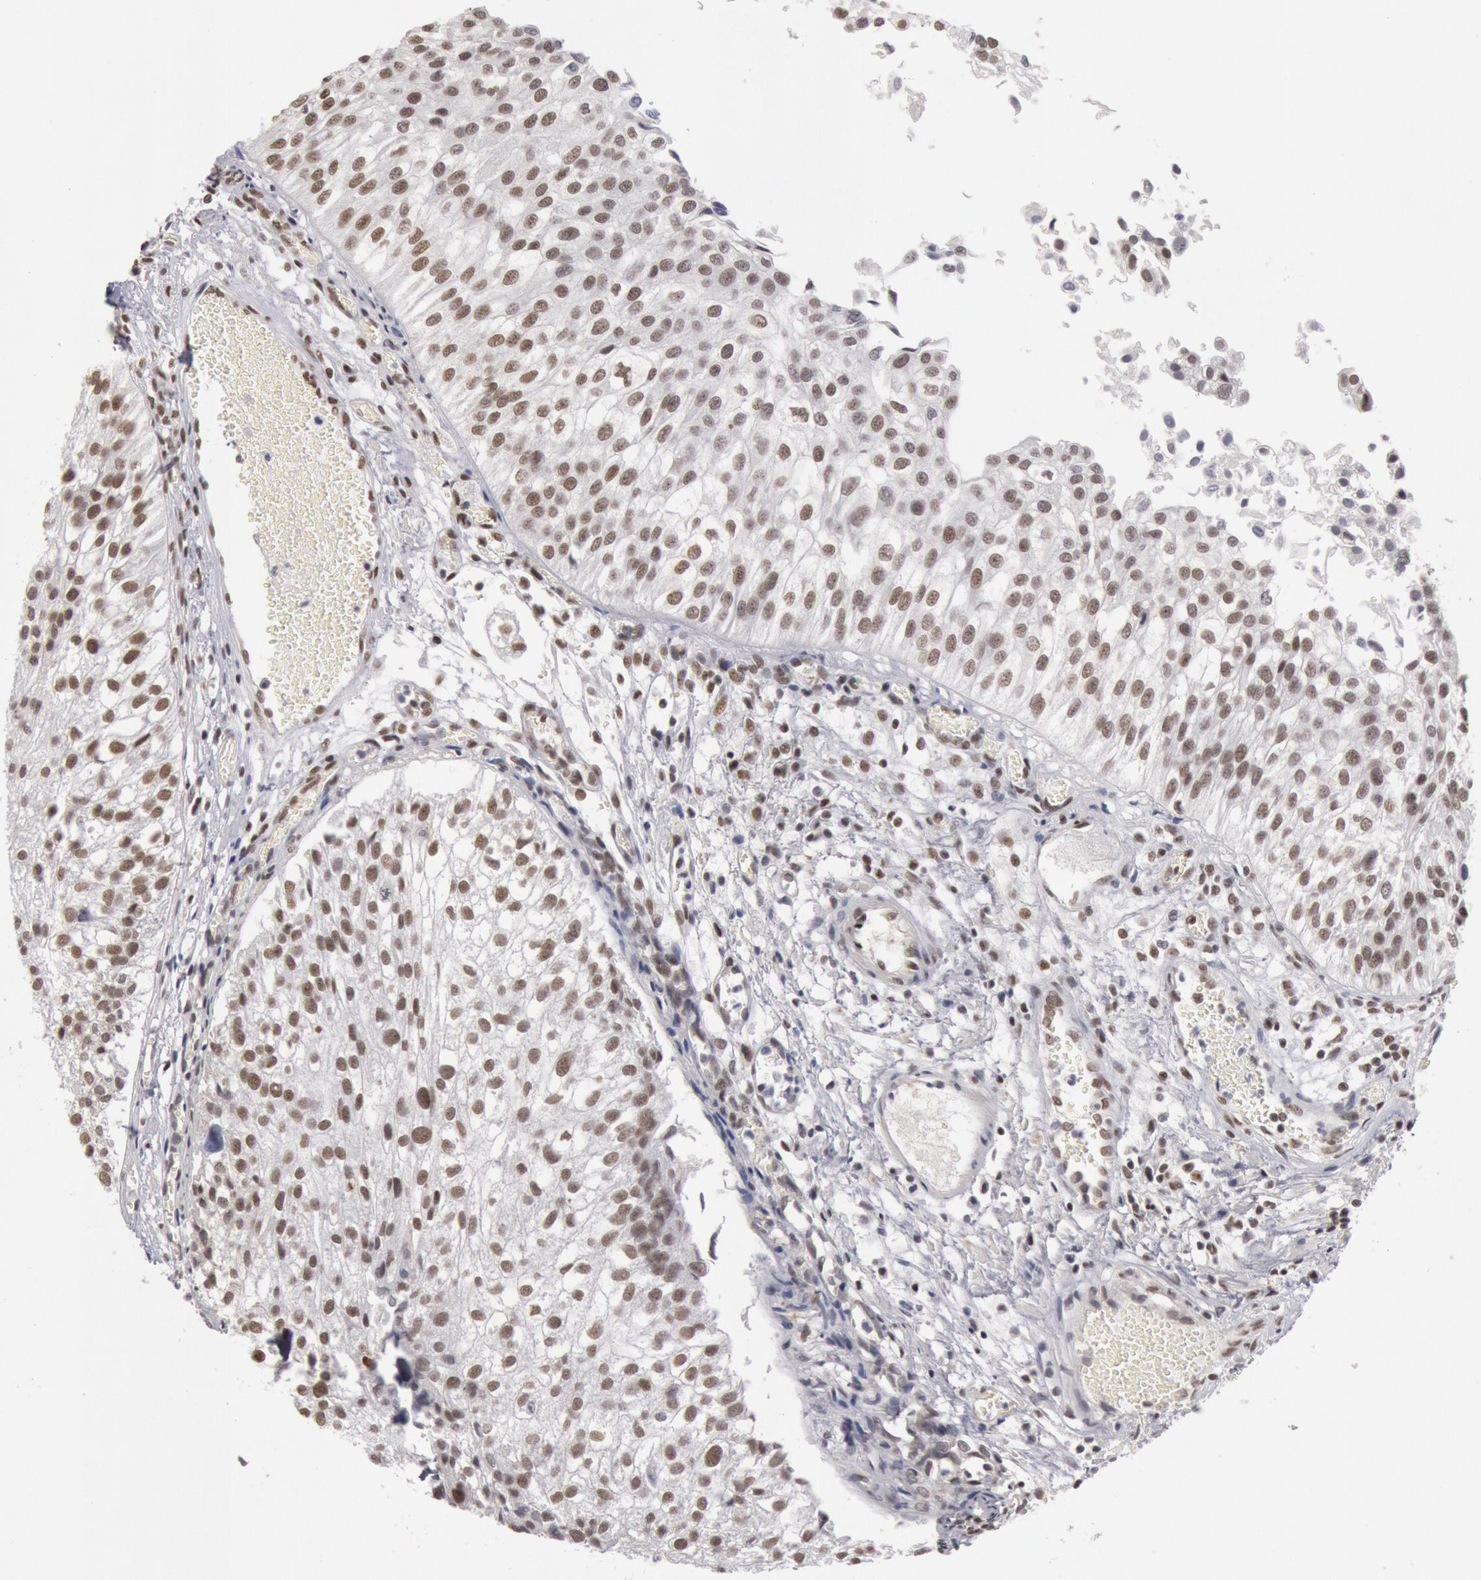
{"staining": {"intensity": "moderate", "quantity": "25%-75%", "location": "nuclear"}, "tissue": "urothelial cancer", "cell_type": "Tumor cells", "image_type": "cancer", "snomed": [{"axis": "morphology", "description": "Urothelial carcinoma, Low grade"}, {"axis": "topography", "description": "Urinary bladder"}], "caption": "This histopathology image demonstrates low-grade urothelial carcinoma stained with IHC to label a protein in brown. The nuclear of tumor cells show moderate positivity for the protein. Nuclei are counter-stained blue.", "gene": "ESS2", "patient": {"sex": "female", "age": 89}}